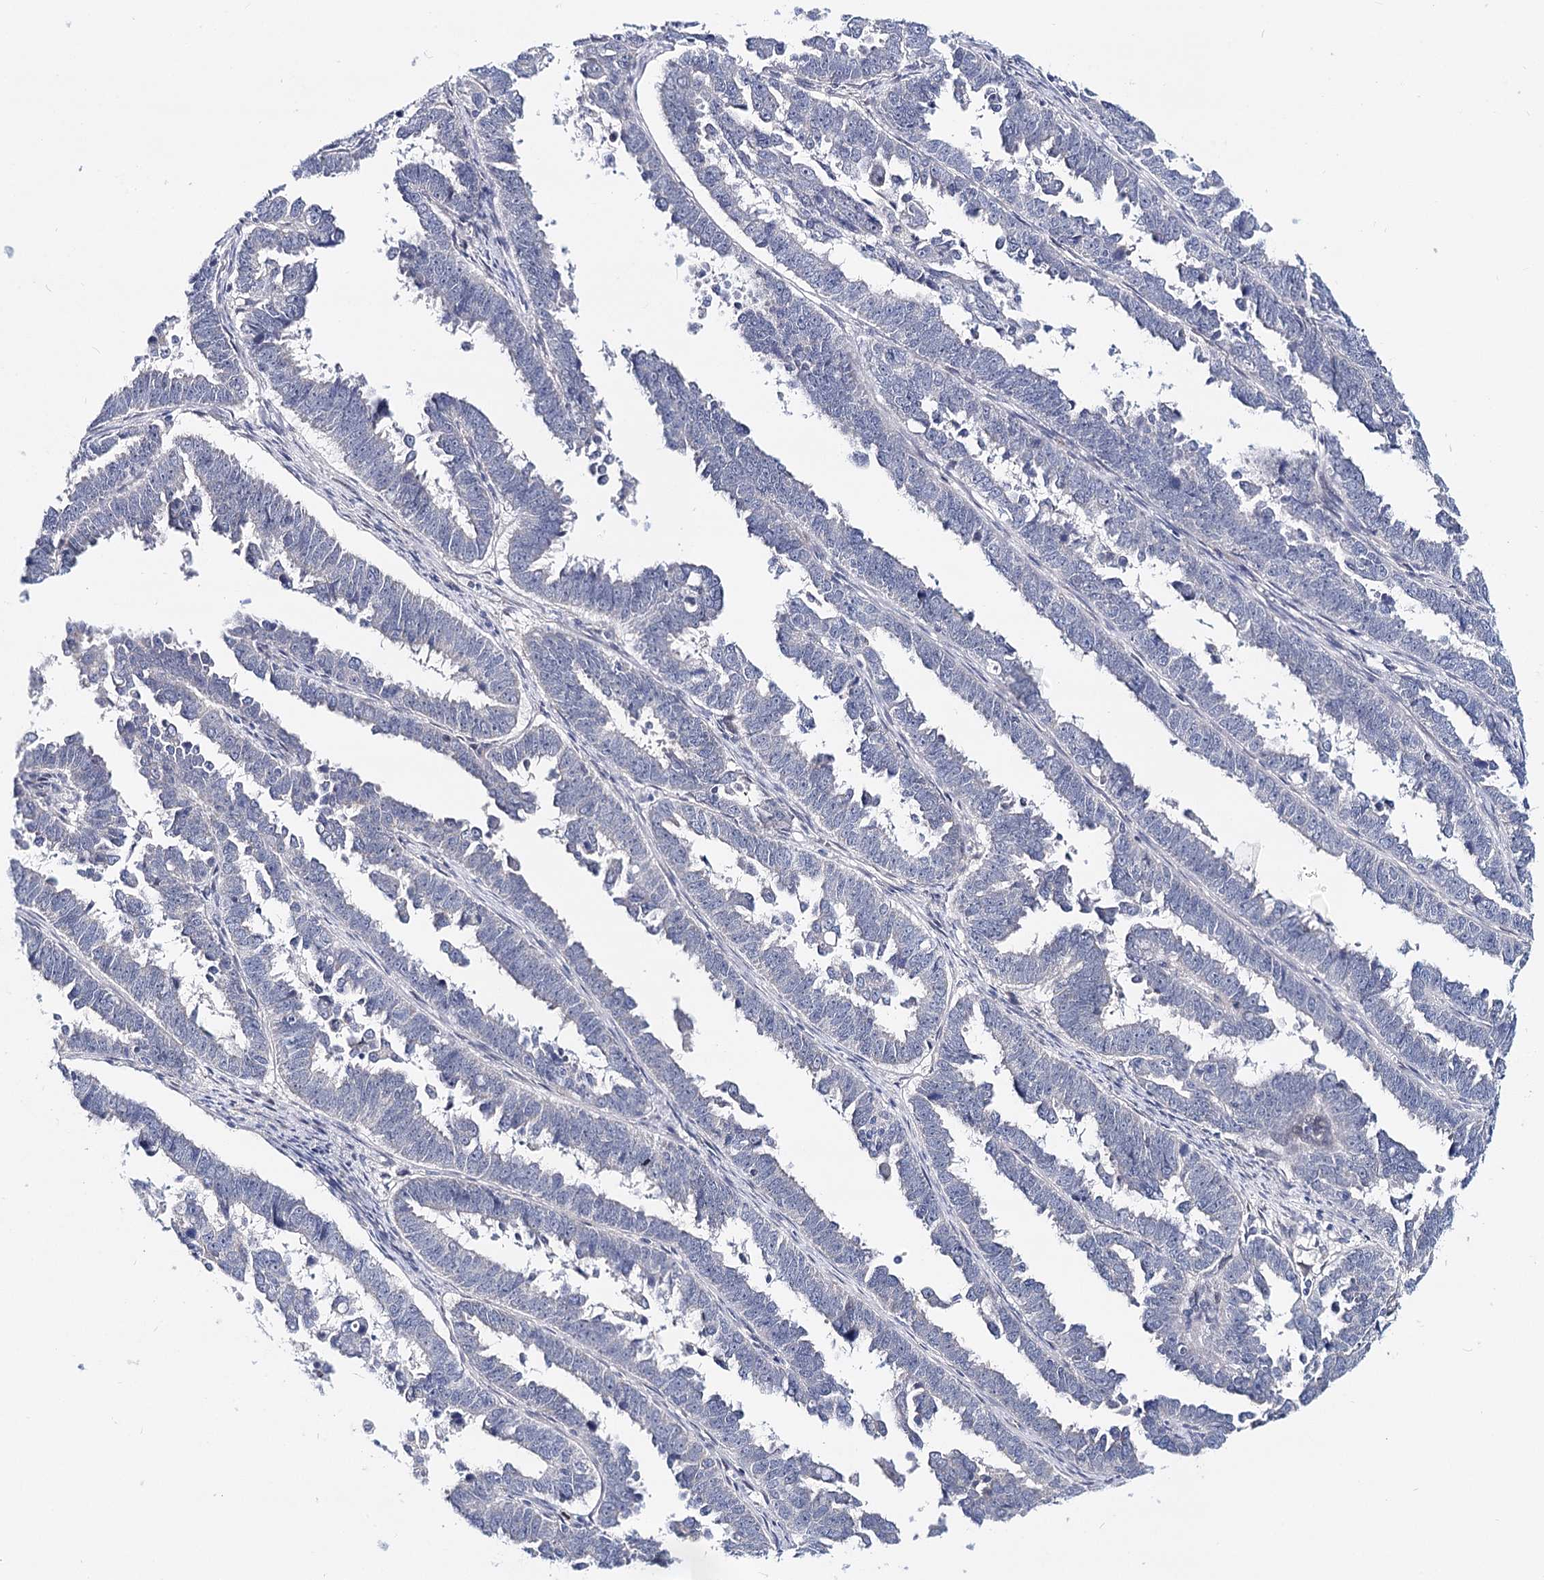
{"staining": {"intensity": "negative", "quantity": "none", "location": "none"}, "tissue": "endometrial cancer", "cell_type": "Tumor cells", "image_type": "cancer", "snomed": [{"axis": "morphology", "description": "Adenocarcinoma, NOS"}, {"axis": "topography", "description": "Endometrium"}], "caption": "An image of adenocarcinoma (endometrial) stained for a protein reveals no brown staining in tumor cells.", "gene": "TEX12", "patient": {"sex": "female", "age": 75}}